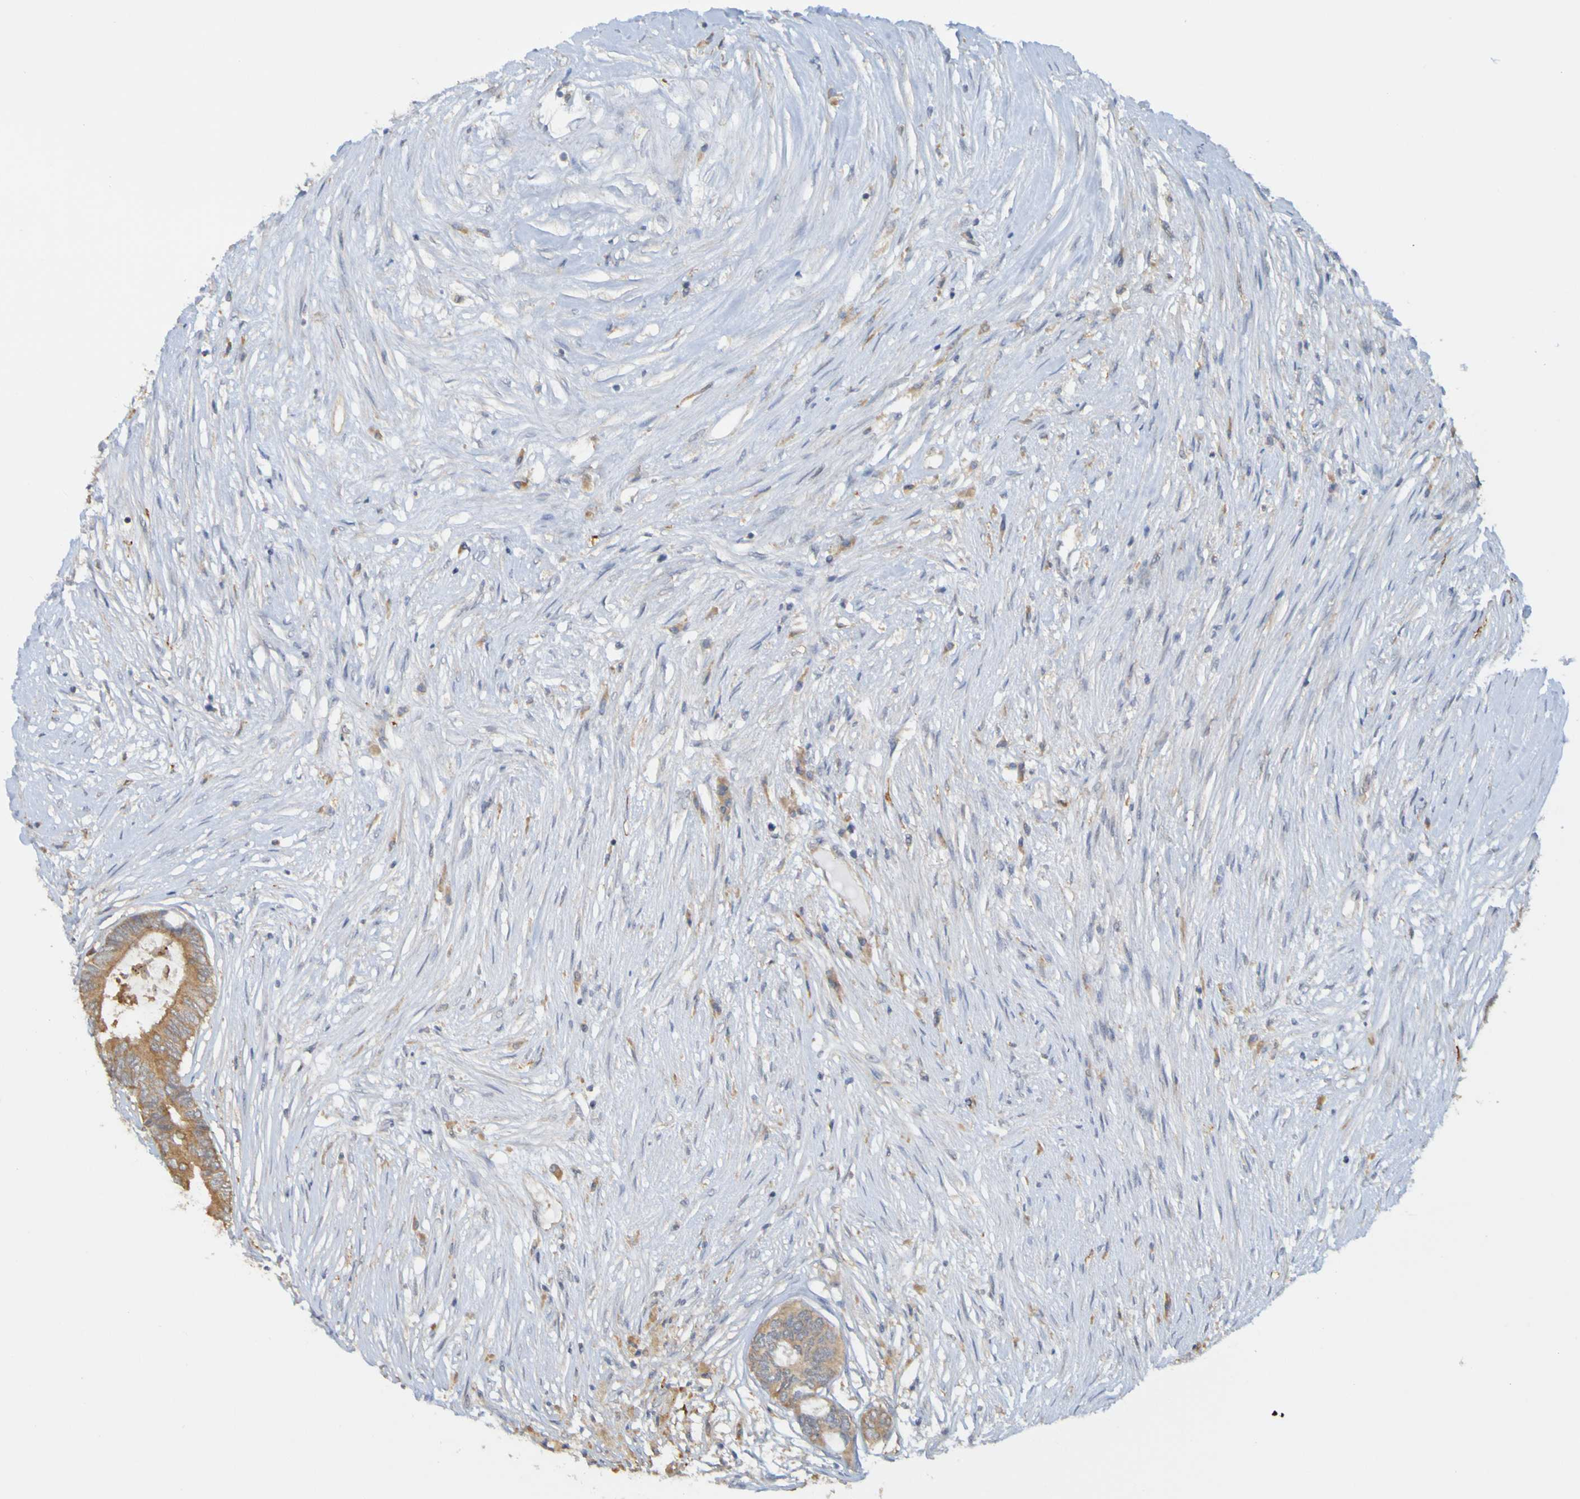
{"staining": {"intensity": "moderate", "quantity": ">75%", "location": "cytoplasmic/membranous"}, "tissue": "colorectal cancer", "cell_type": "Tumor cells", "image_type": "cancer", "snomed": [{"axis": "morphology", "description": "Adenocarcinoma, NOS"}, {"axis": "topography", "description": "Rectum"}], "caption": "A photomicrograph of colorectal cancer (adenocarcinoma) stained for a protein displays moderate cytoplasmic/membranous brown staining in tumor cells.", "gene": "NAV2", "patient": {"sex": "male", "age": 63}}